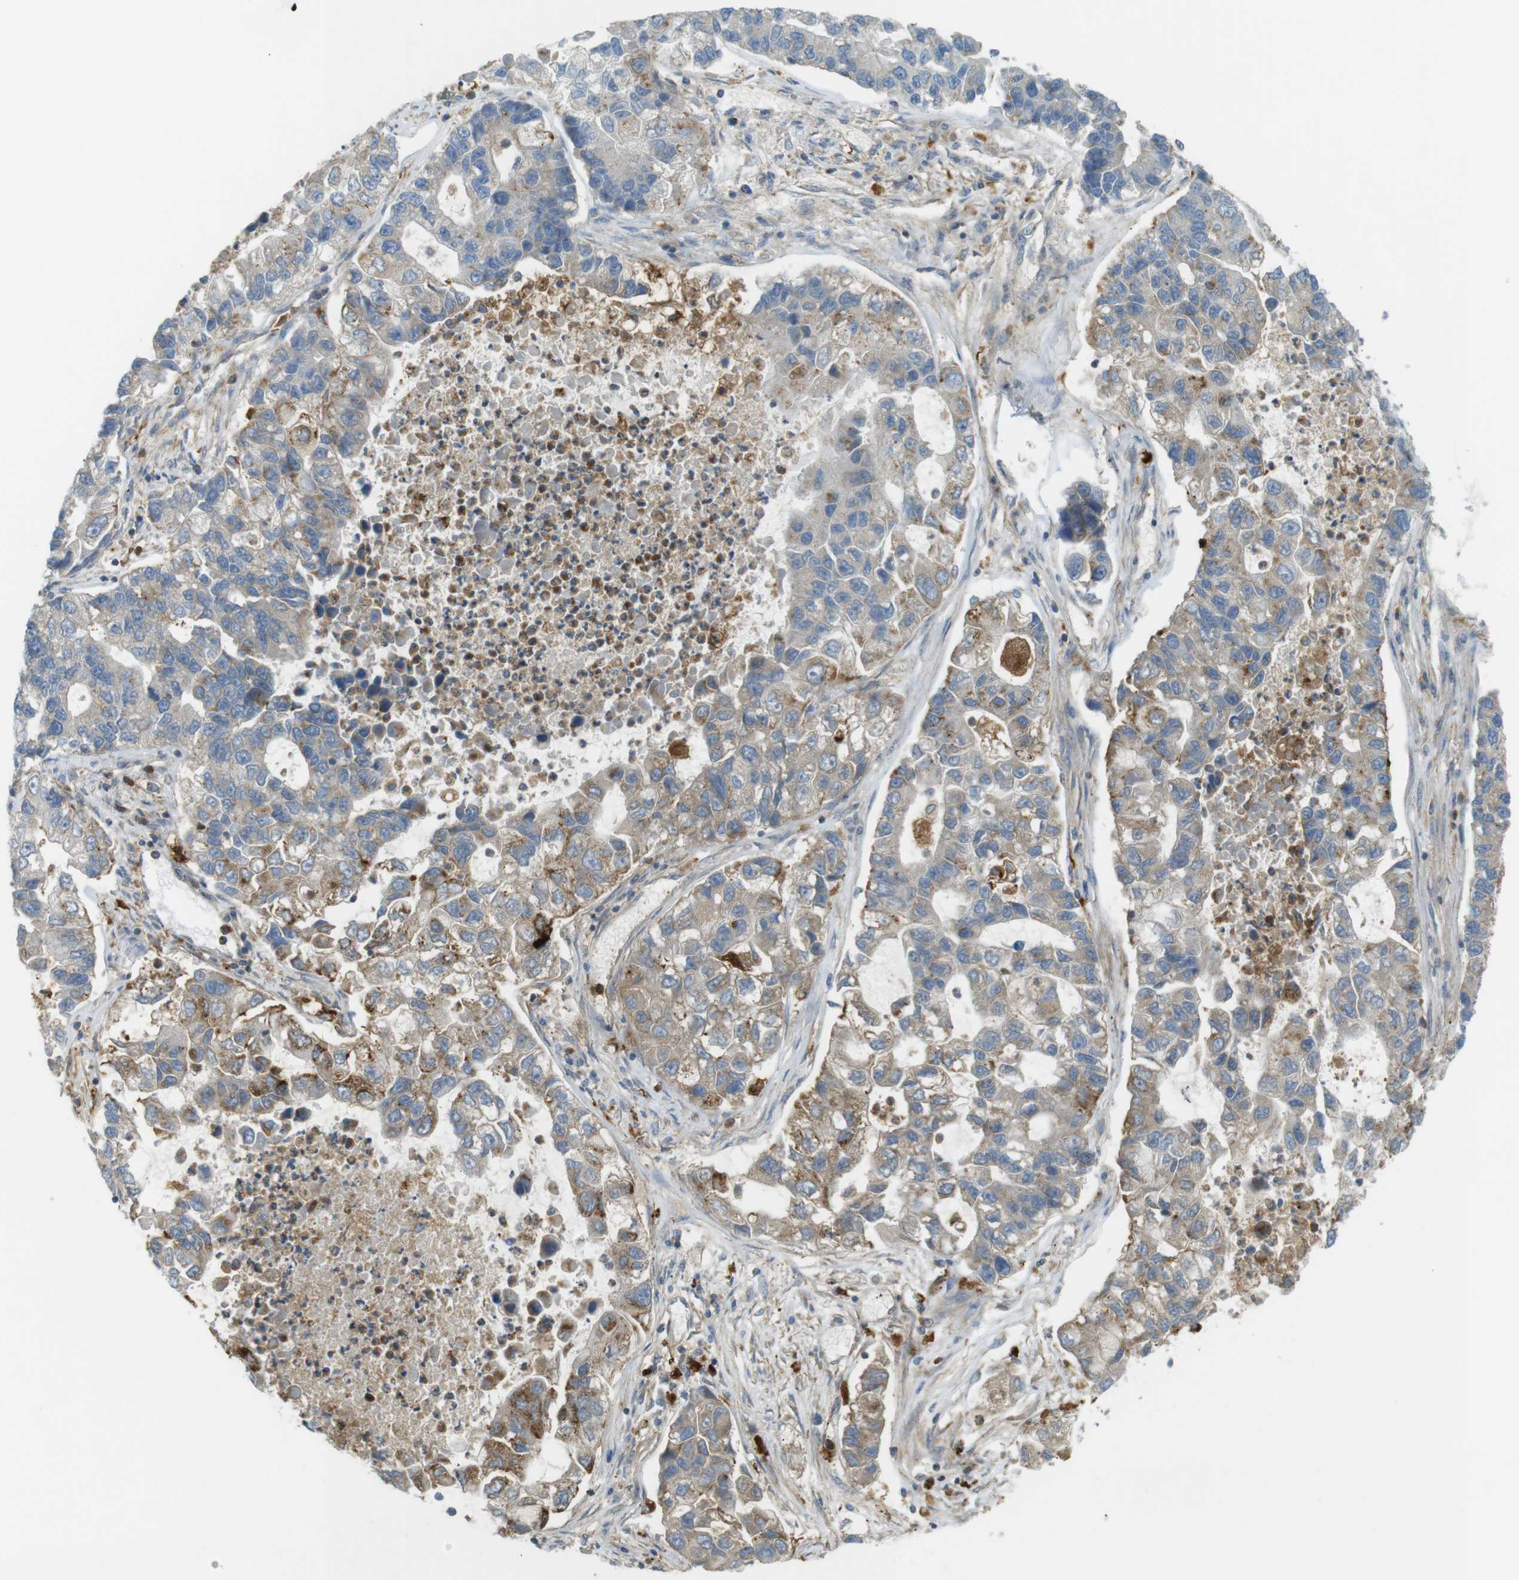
{"staining": {"intensity": "weak", "quantity": "25%-75%", "location": "cytoplasmic/membranous"}, "tissue": "lung cancer", "cell_type": "Tumor cells", "image_type": "cancer", "snomed": [{"axis": "morphology", "description": "Adenocarcinoma, NOS"}, {"axis": "topography", "description": "Lung"}], "caption": "Protein expression analysis of human lung adenocarcinoma reveals weak cytoplasmic/membranous positivity in about 25%-75% of tumor cells.", "gene": "LAMP1", "patient": {"sex": "female", "age": 51}}